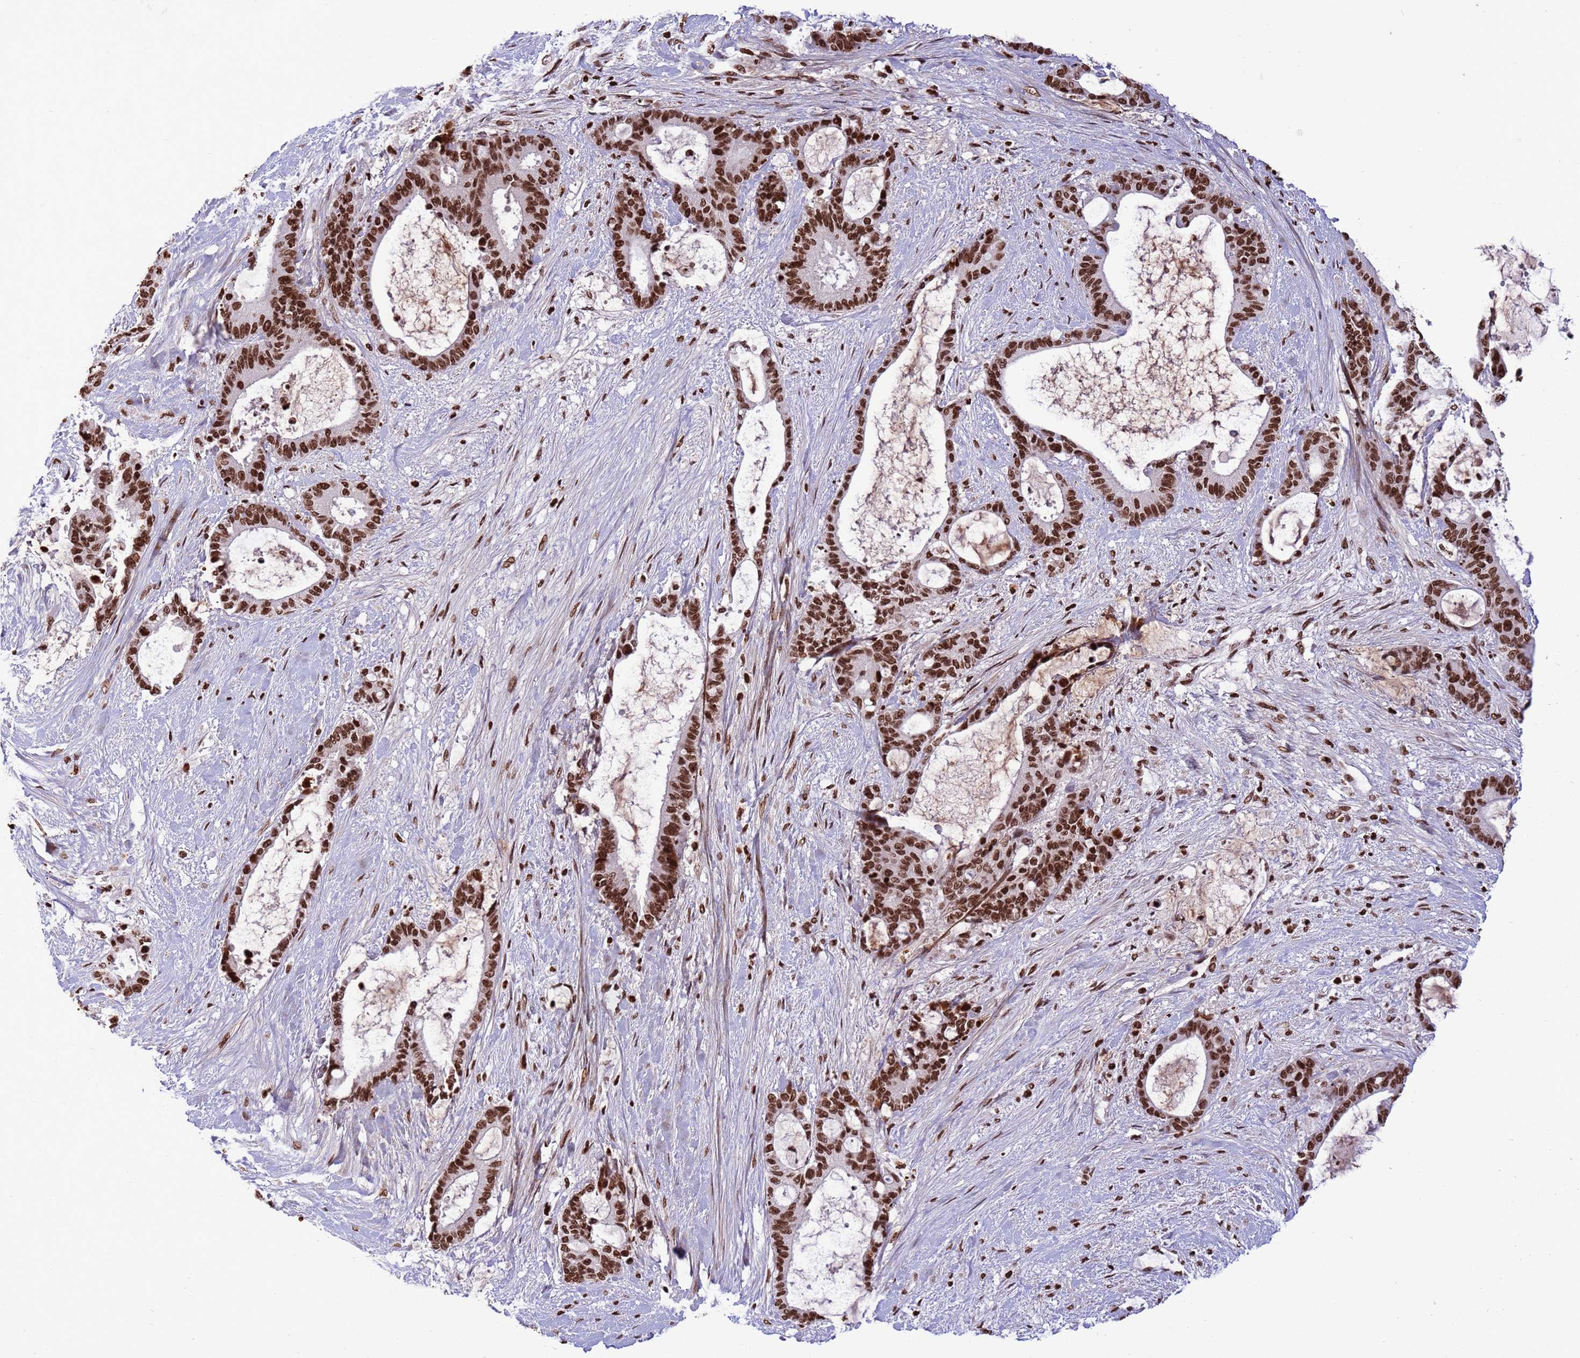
{"staining": {"intensity": "strong", "quantity": ">75%", "location": "nuclear"}, "tissue": "liver cancer", "cell_type": "Tumor cells", "image_type": "cancer", "snomed": [{"axis": "morphology", "description": "Normal tissue, NOS"}, {"axis": "morphology", "description": "Cholangiocarcinoma"}, {"axis": "topography", "description": "Liver"}, {"axis": "topography", "description": "Peripheral nerve tissue"}], "caption": "Liver cancer (cholangiocarcinoma) stained with DAB (3,3'-diaminobenzidine) immunohistochemistry (IHC) displays high levels of strong nuclear expression in about >75% of tumor cells.", "gene": "H3-3B", "patient": {"sex": "female", "age": 73}}